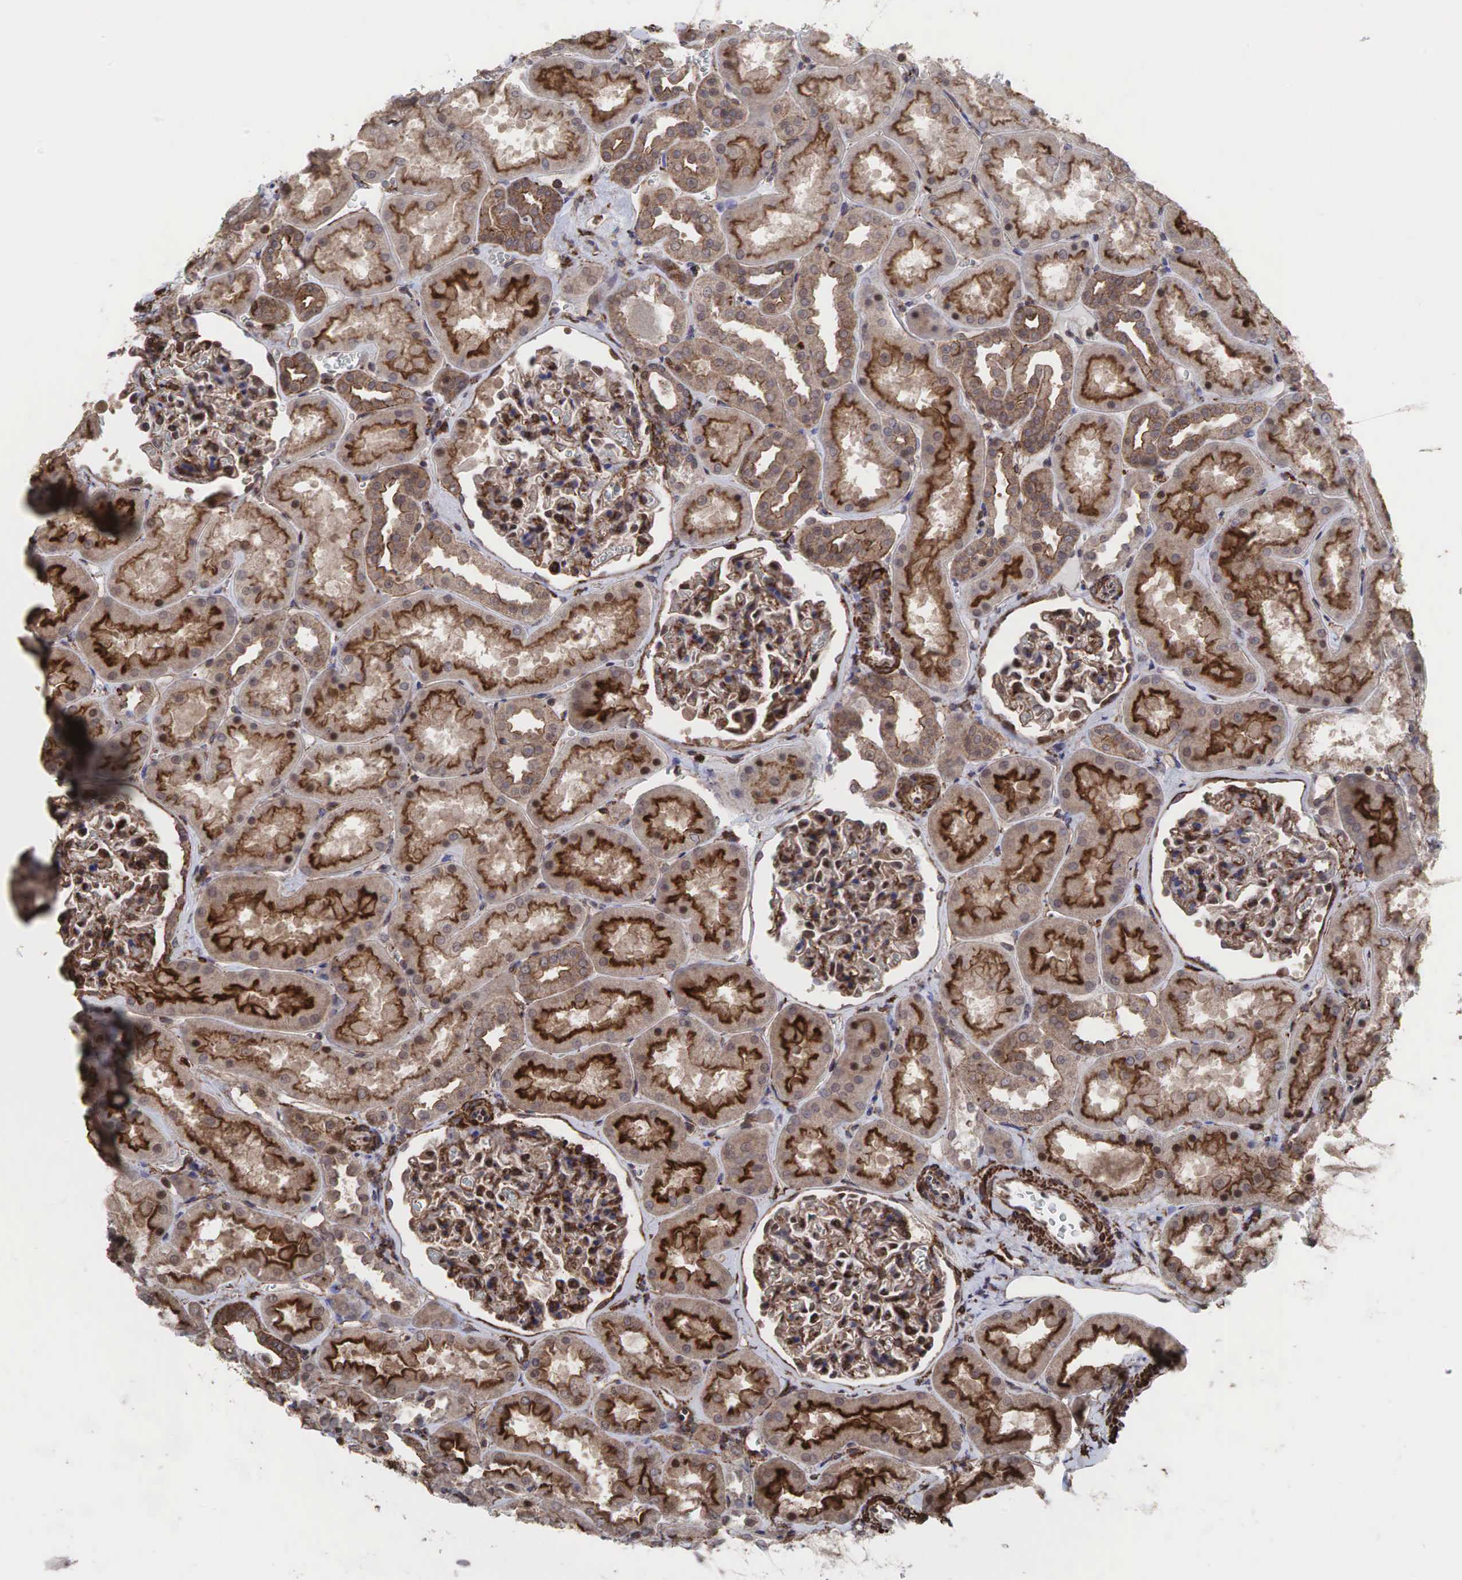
{"staining": {"intensity": "moderate", "quantity": "25%-75%", "location": "cytoplasmic/membranous,nuclear"}, "tissue": "kidney", "cell_type": "Cells in glomeruli", "image_type": "normal", "snomed": [{"axis": "morphology", "description": "Normal tissue, NOS"}, {"axis": "topography", "description": "Kidney"}], "caption": "Moderate cytoplasmic/membranous,nuclear protein staining is present in approximately 25%-75% of cells in glomeruli in kidney. (IHC, brightfield microscopy, high magnification).", "gene": "GPRASP1", "patient": {"sex": "female", "age": 52}}